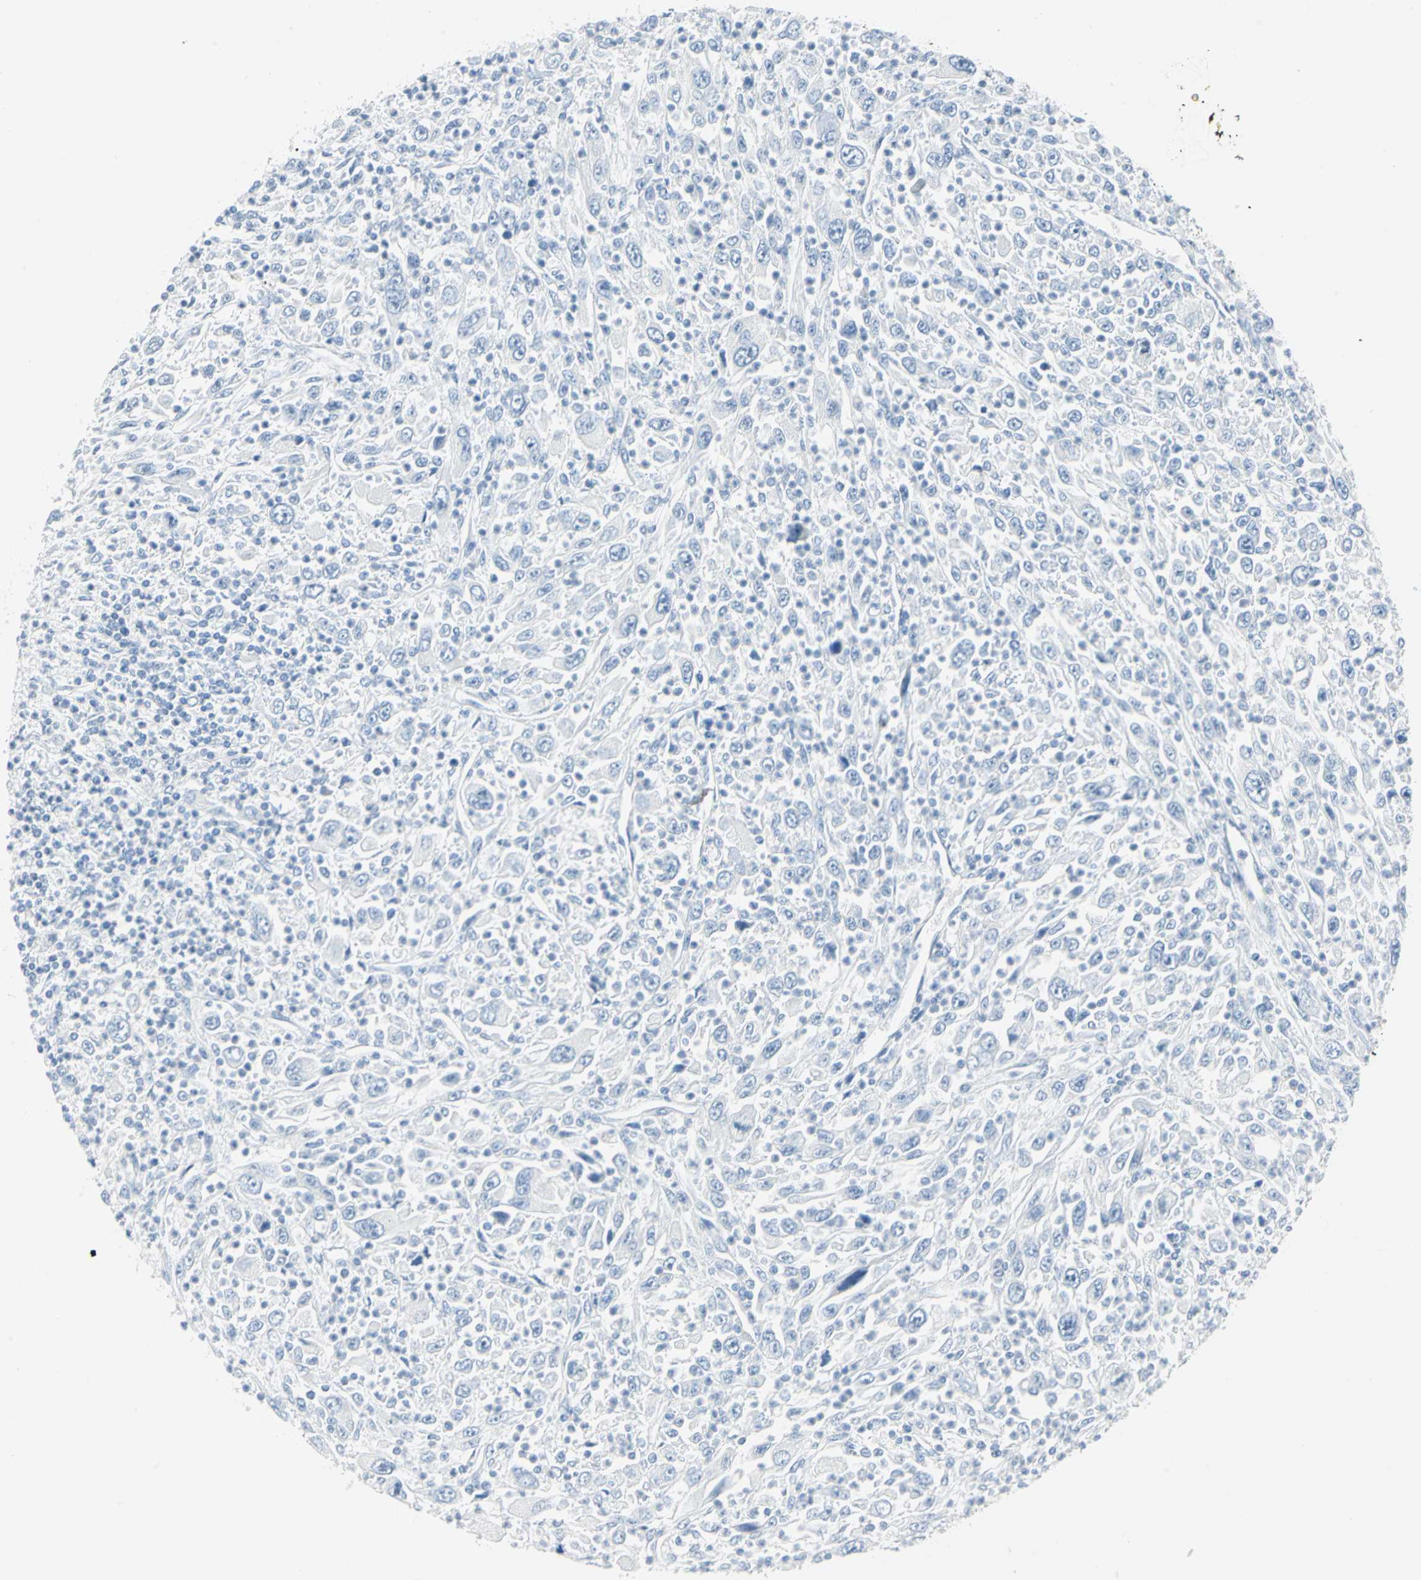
{"staining": {"intensity": "negative", "quantity": "none", "location": "none"}, "tissue": "melanoma", "cell_type": "Tumor cells", "image_type": "cancer", "snomed": [{"axis": "morphology", "description": "Malignant melanoma, Metastatic site"}, {"axis": "topography", "description": "Skin"}], "caption": "This is a histopathology image of immunohistochemistry (IHC) staining of malignant melanoma (metastatic site), which shows no staining in tumor cells.", "gene": "SFN", "patient": {"sex": "female", "age": 56}}